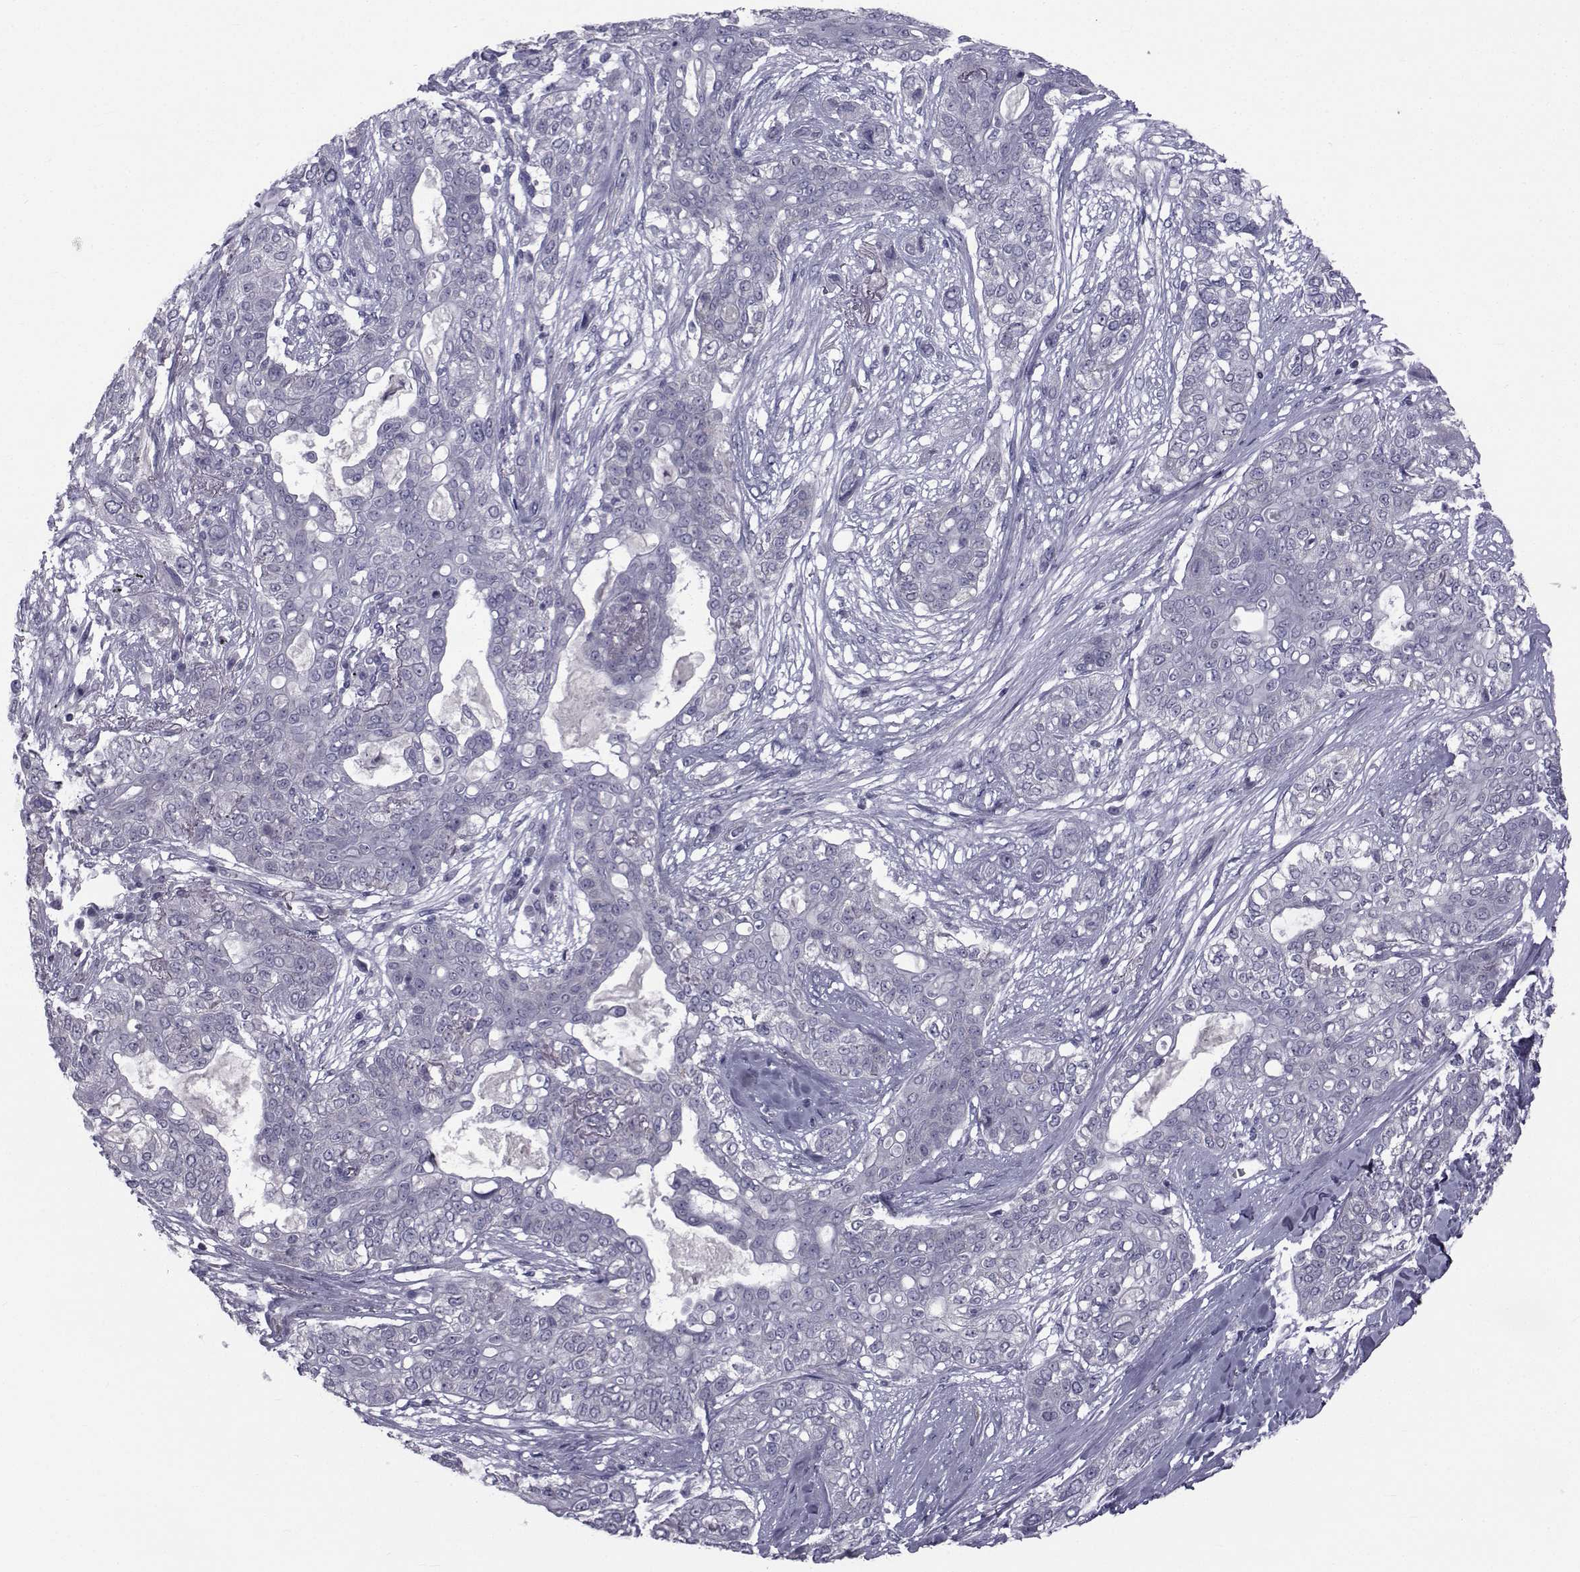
{"staining": {"intensity": "negative", "quantity": "none", "location": "none"}, "tissue": "lung cancer", "cell_type": "Tumor cells", "image_type": "cancer", "snomed": [{"axis": "morphology", "description": "Squamous cell carcinoma, NOS"}, {"axis": "topography", "description": "Lung"}], "caption": "Squamous cell carcinoma (lung) was stained to show a protein in brown. There is no significant staining in tumor cells. (Stains: DAB (3,3'-diaminobenzidine) immunohistochemistry (IHC) with hematoxylin counter stain, Microscopy: brightfield microscopy at high magnification).", "gene": "FDXR", "patient": {"sex": "female", "age": 70}}